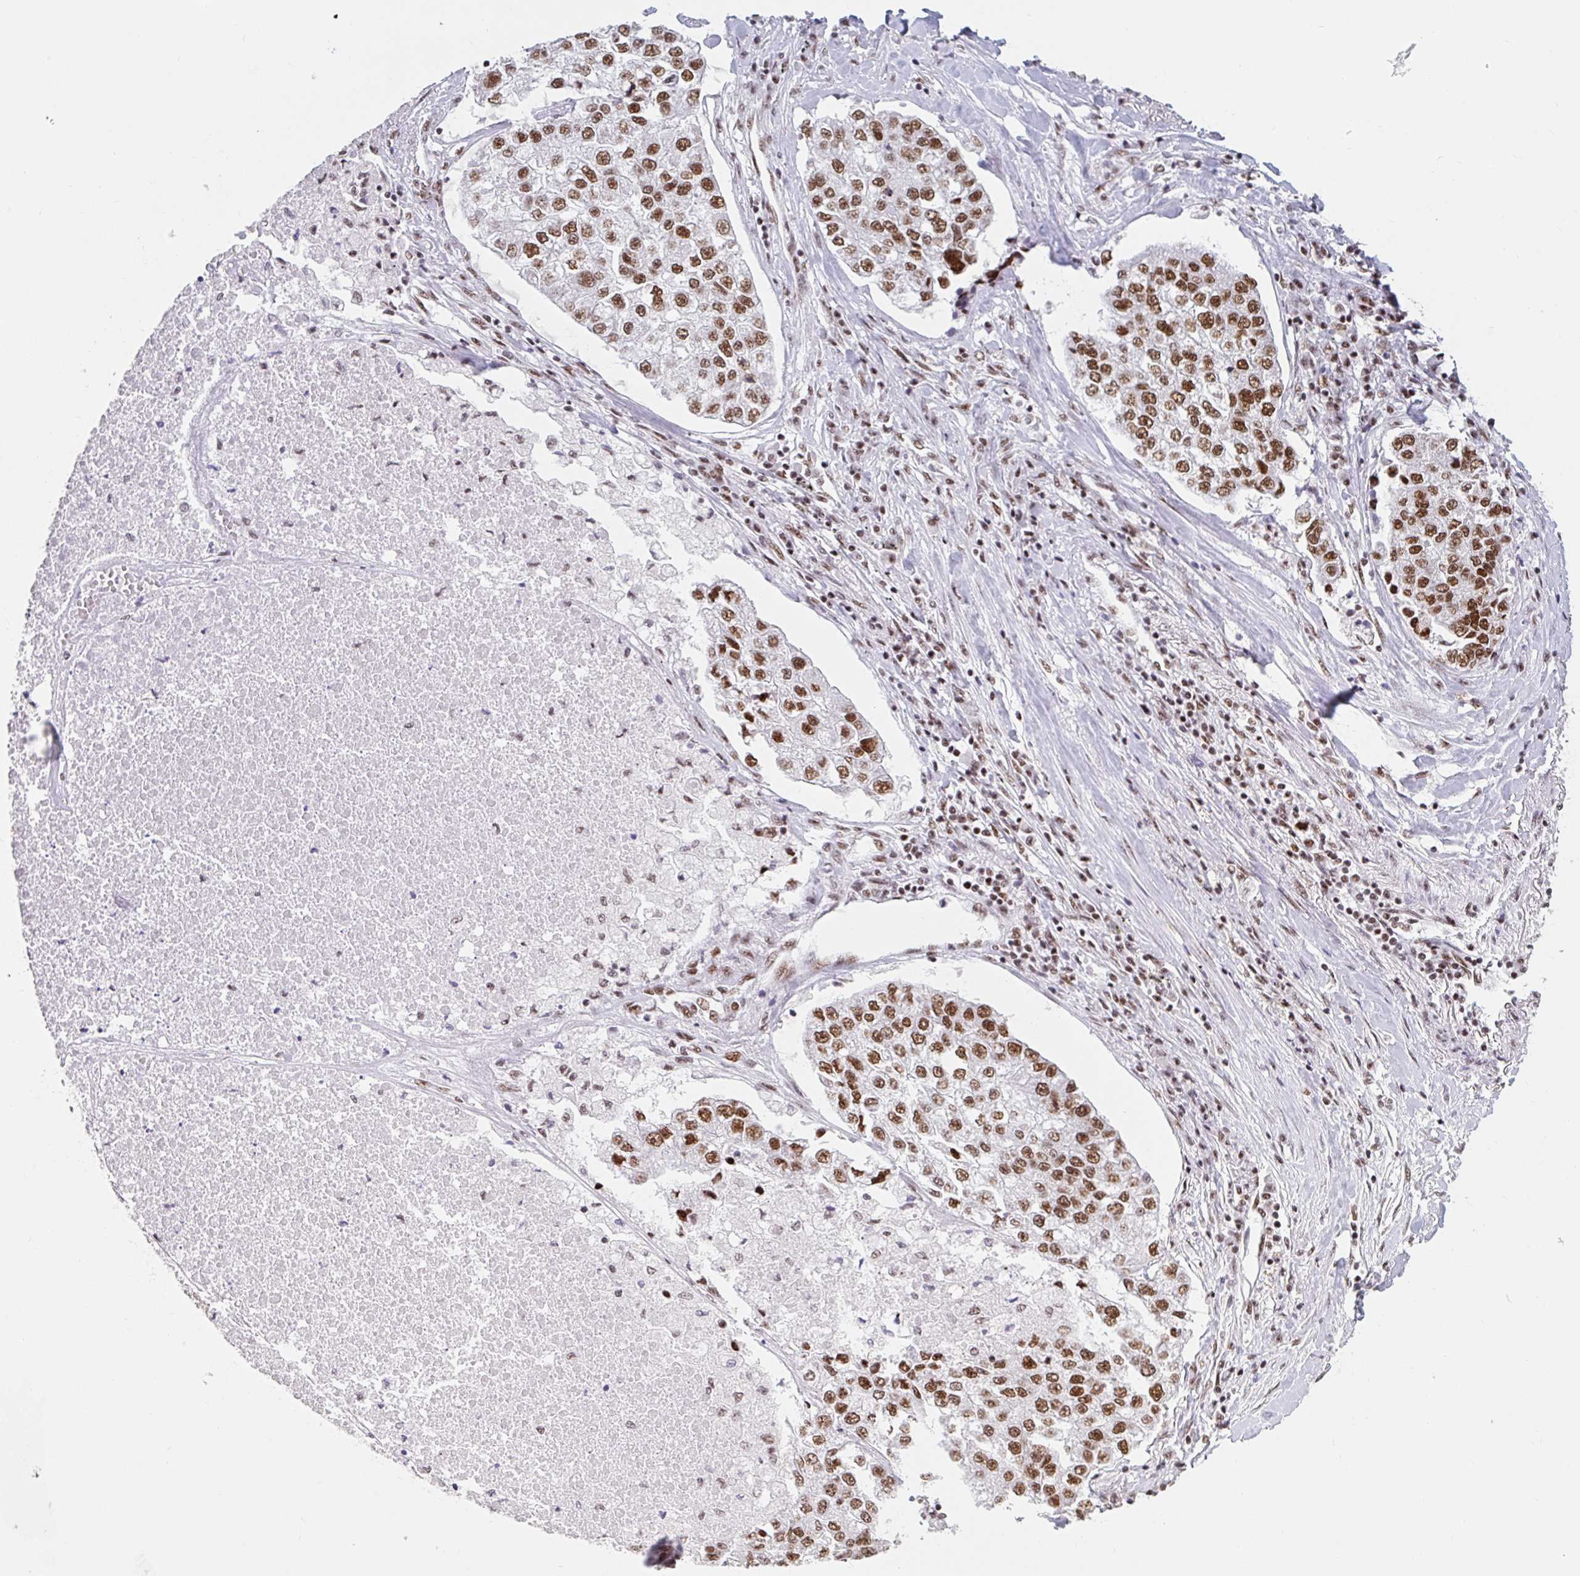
{"staining": {"intensity": "strong", "quantity": ">75%", "location": "nuclear"}, "tissue": "lung cancer", "cell_type": "Tumor cells", "image_type": "cancer", "snomed": [{"axis": "morphology", "description": "Adenocarcinoma, NOS"}, {"axis": "topography", "description": "Lung"}], "caption": "Immunohistochemistry (IHC) image of human adenocarcinoma (lung) stained for a protein (brown), which demonstrates high levels of strong nuclear positivity in approximately >75% of tumor cells.", "gene": "SRSF10", "patient": {"sex": "male", "age": 49}}